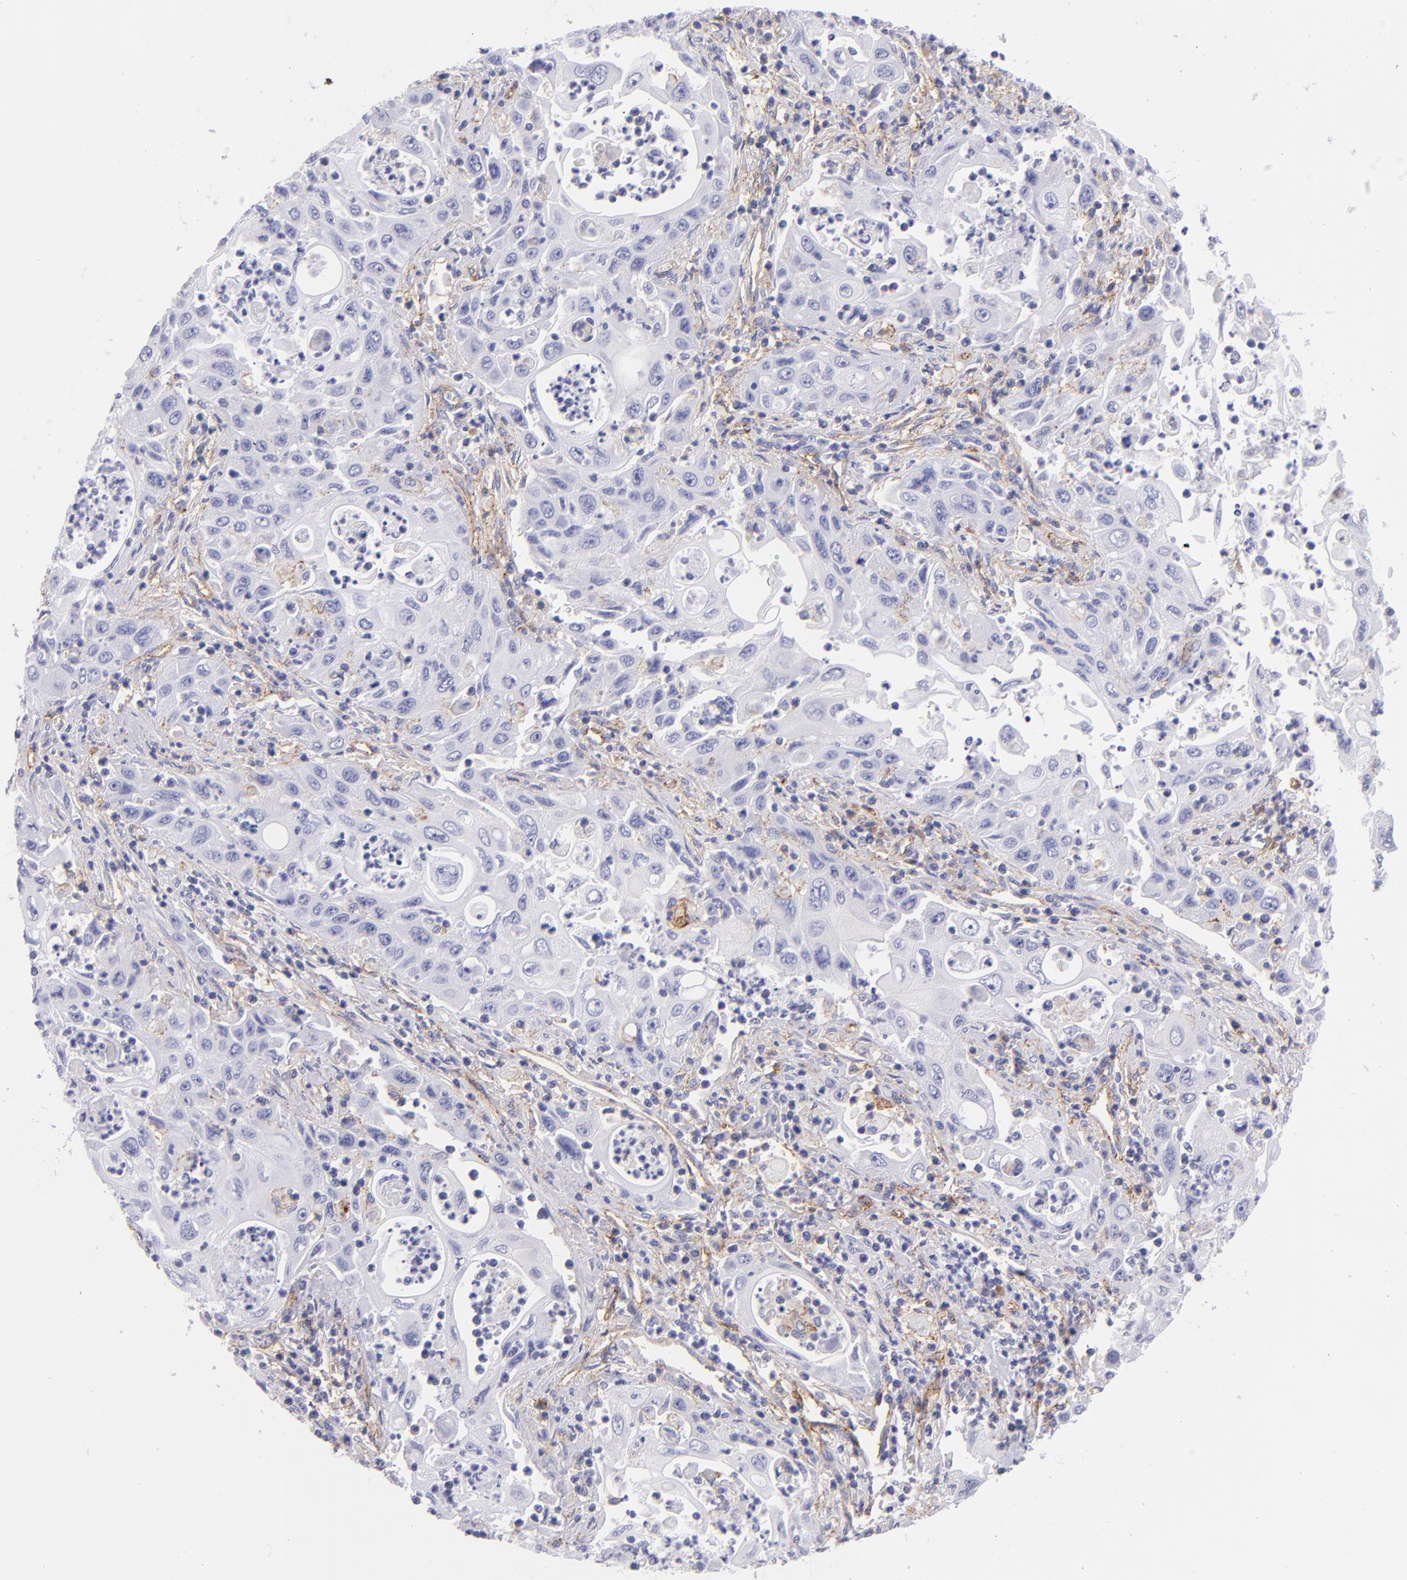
{"staining": {"intensity": "negative", "quantity": "none", "location": "none"}, "tissue": "pancreatic cancer", "cell_type": "Tumor cells", "image_type": "cancer", "snomed": [{"axis": "morphology", "description": "Adenocarcinoma, NOS"}, {"axis": "topography", "description": "Pancreas"}], "caption": "Immunohistochemistry (IHC) of human pancreatic cancer (adenocarcinoma) reveals no expression in tumor cells. (DAB immunohistochemistry (IHC) with hematoxylin counter stain).", "gene": "CD81", "patient": {"sex": "male", "age": 70}}